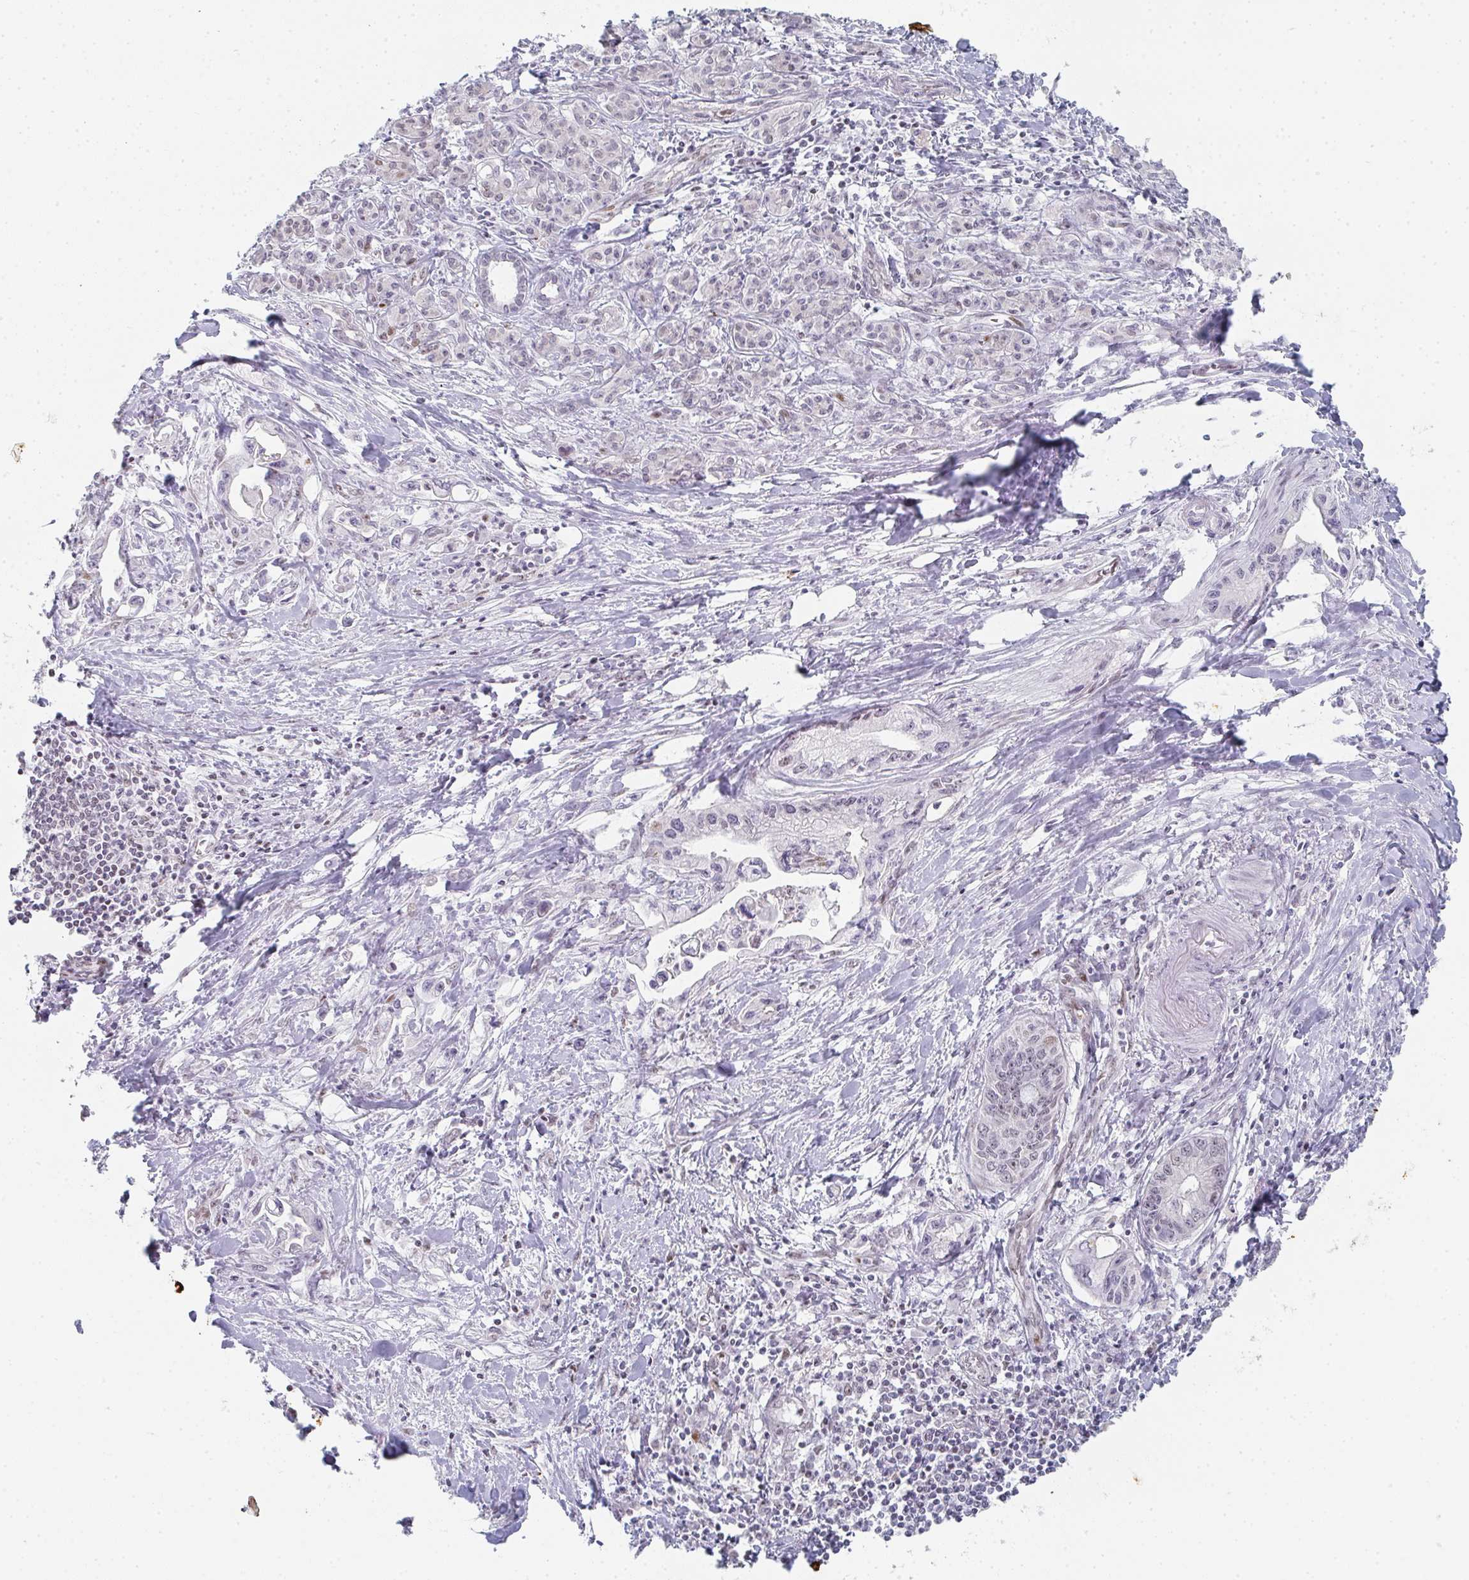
{"staining": {"intensity": "negative", "quantity": "none", "location": "none"}, "tissue": "pancreatic cancer", "cell_type": "Tumor cells", "image_type": "cancer", "snomed": [{"axis": "morphology", "description": "Adenocarcinoma, NOS"}, {"axis": "topography", "description": "Pancreas"}], "caption": "This is a micrograph of immunohistochemistry (IHC) staining of pancreatic adenocarcinoma, which shows no positivity in tumor cells.", "gene": "POU2AF2", "patient": {"sex": "male", "age": 61}}